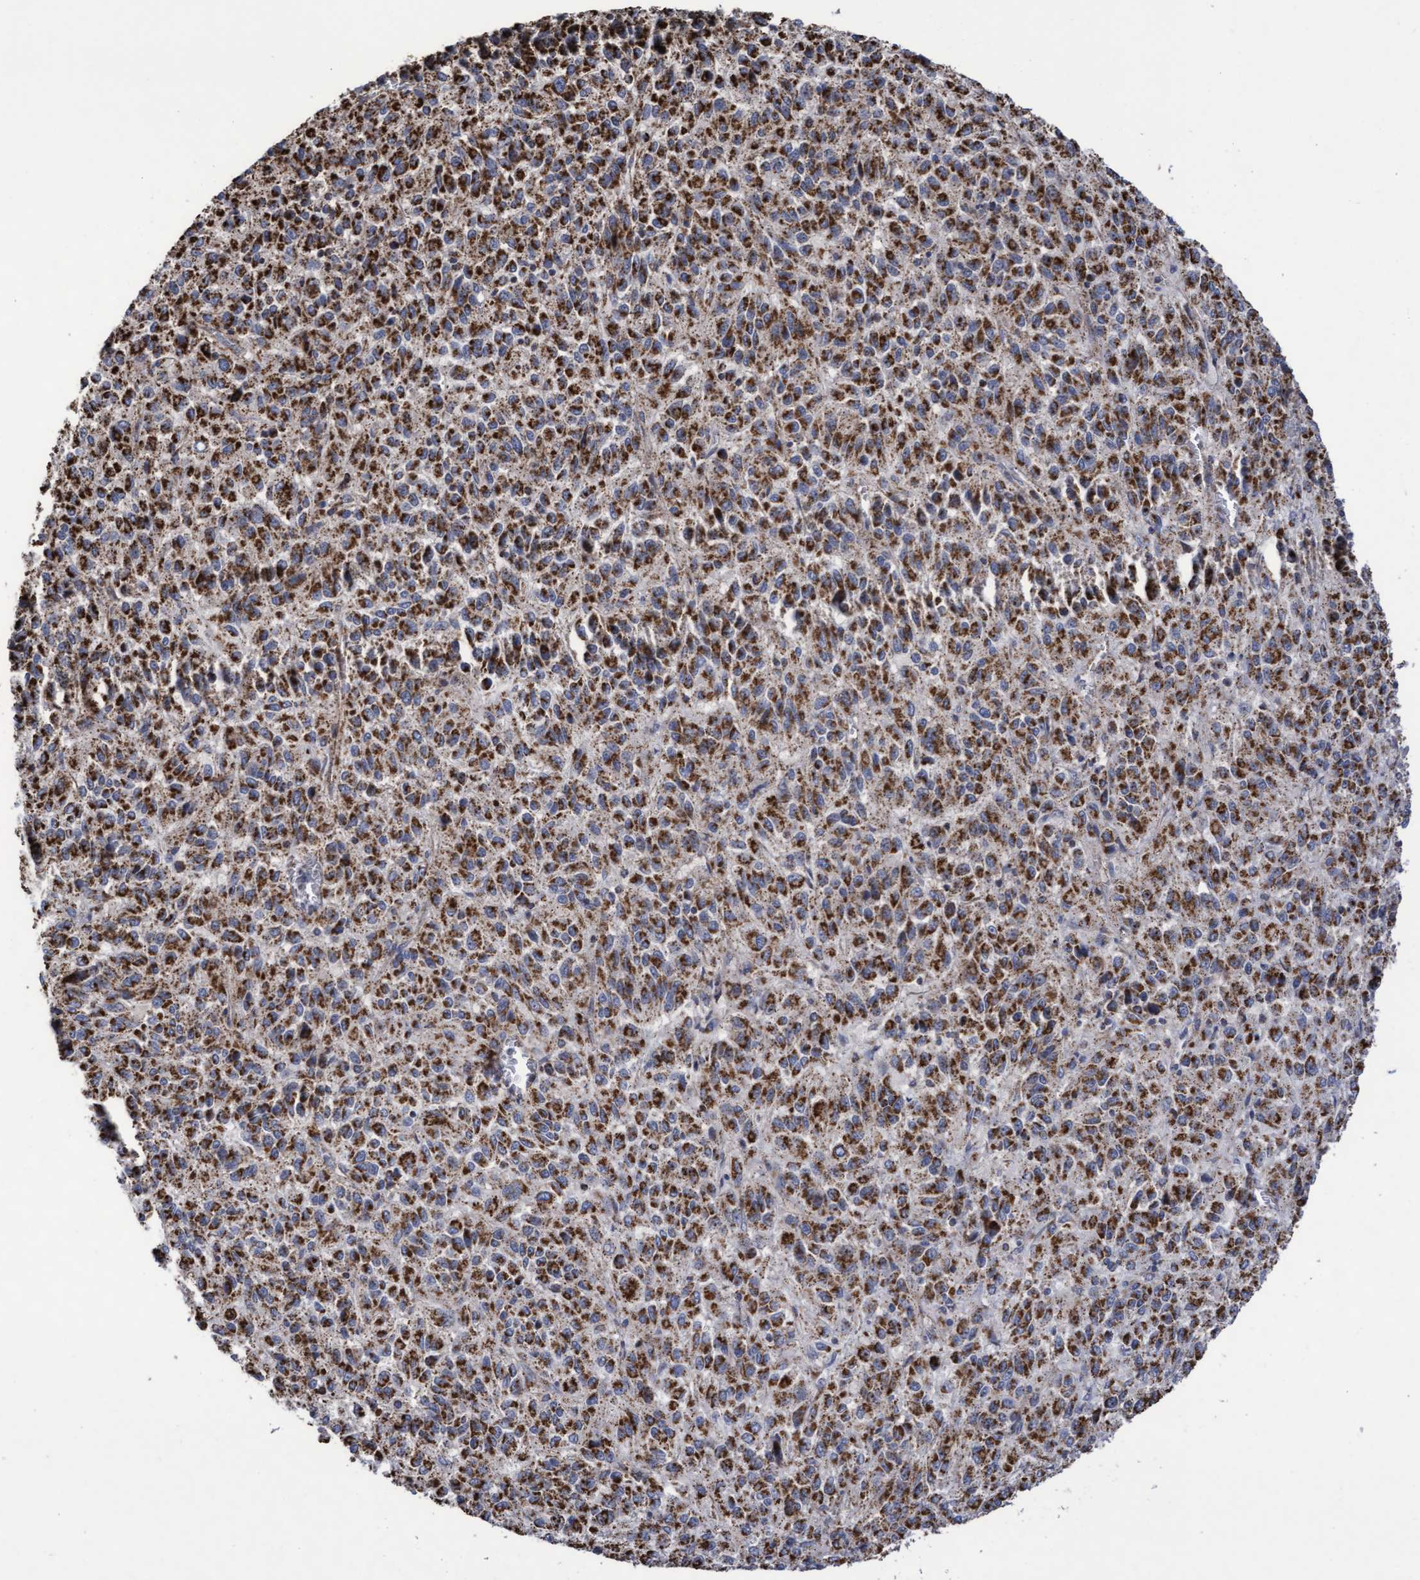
{"staining": {"intensity": "strong", "quantity": ">75%", "location": "cytoplasmic/membranous"}, "tissue": "melanoma", "cell_type": "Tumor cells", "image_type": "cancer", "snomed": [{"axis": "morphology", "description": "Malignant melanoma, Metastatic site"}, {"axis": "topography", "description": "Lung"}], "caption": "A brown stain labels strong cytoplasmic/membranous expression of a protein in melanoma tumor cells. (IHC, brightfield microscopy, high magnification).", "gene": "COBL", "patient": {"sex": "male", "age": 64}}